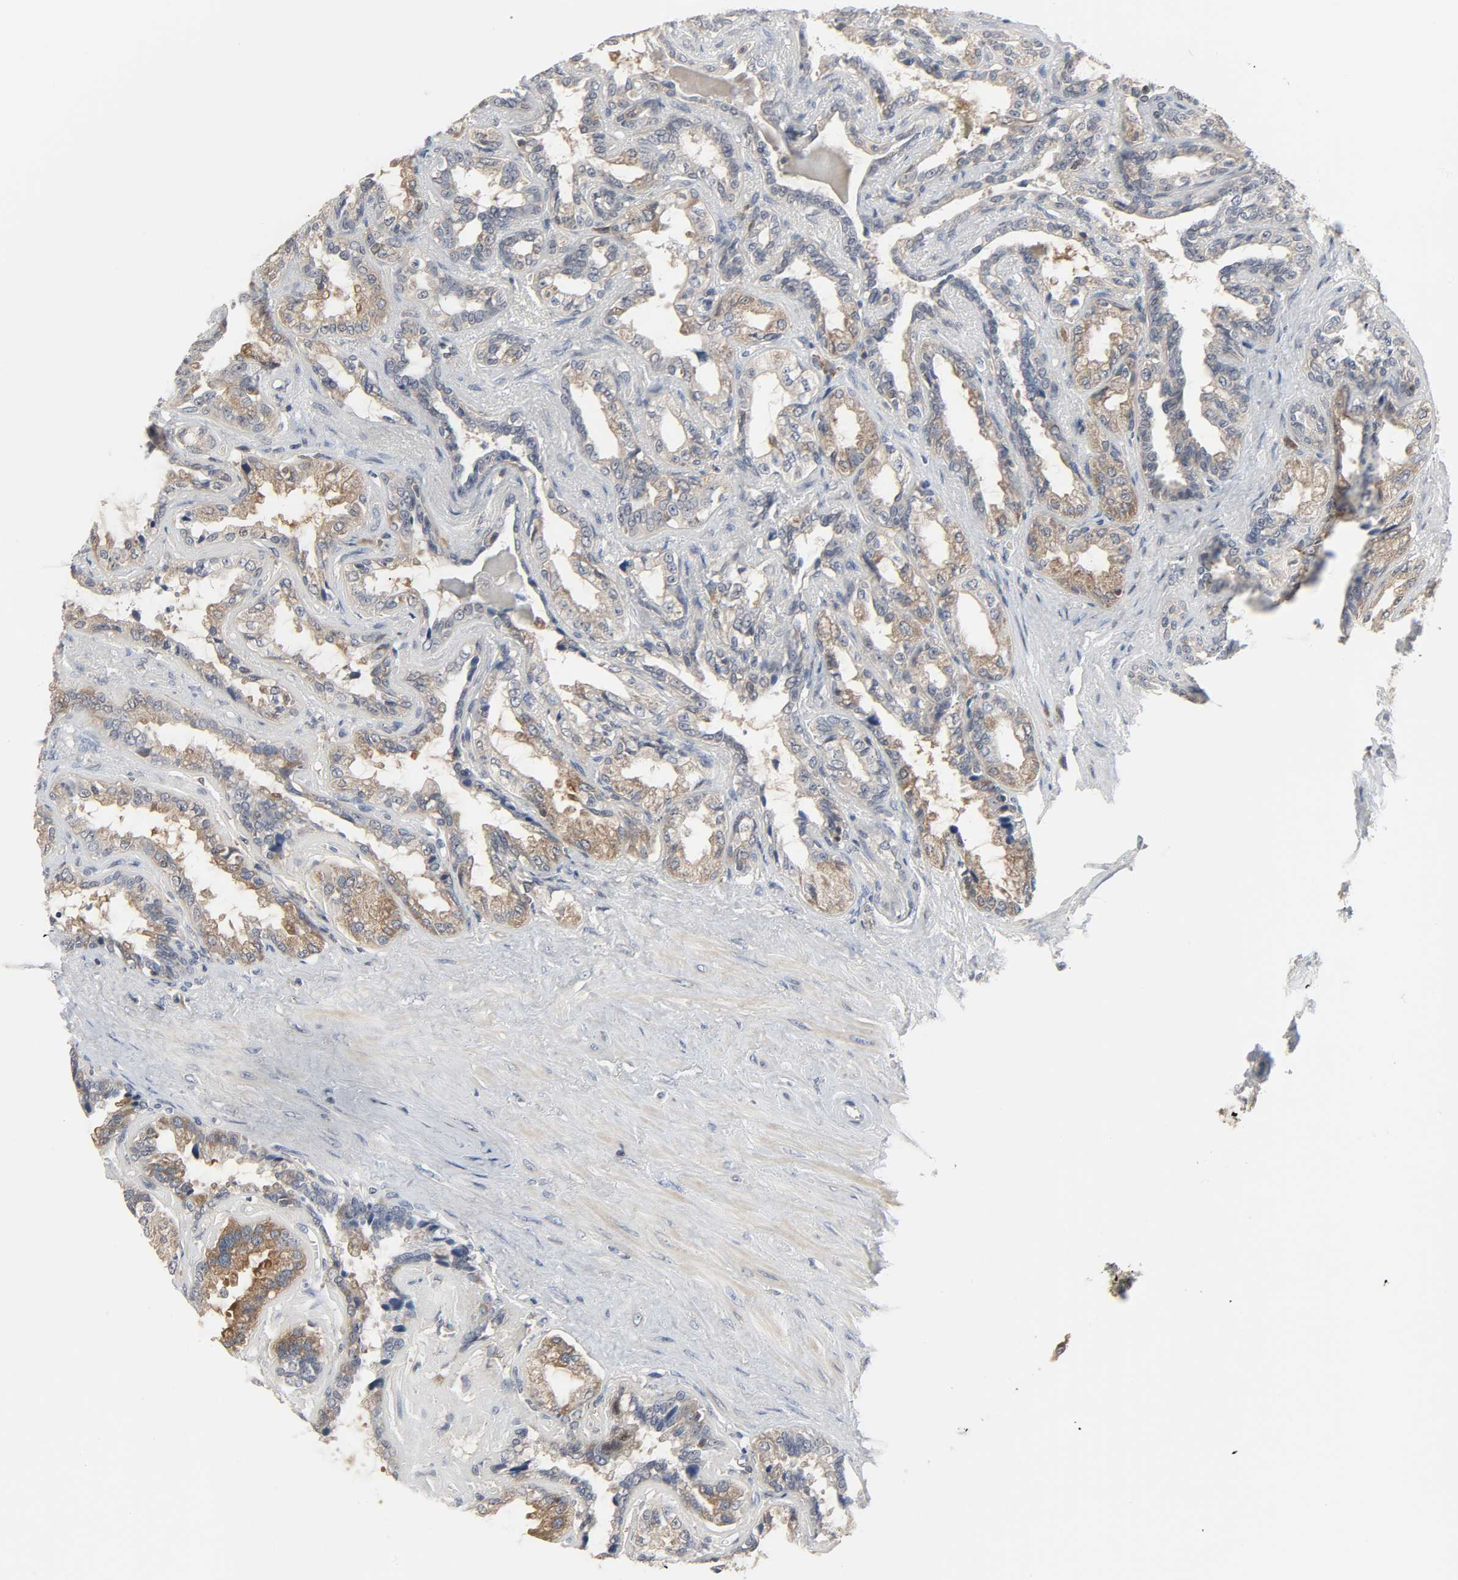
{"staining": {"intensity": "moderate", "quantity": ">75%", "location": "cytoplasmic/membranous"}, "tissue": "seminal vesicle", "cell_type": "Glandular cells", "image_type": "normal", "snomed": [{"axis": "morphology", "description": "Normal tissue, NOS"}, {"axis": "morphology", "description": "Inflammation, NOS"}, {"axis": "topography", "description": "Urinary bladder"}, {"axis": "topography", "description": "Prostate"}, {"axis": "topography", "description": "Seminal veicle"}], "caption": "An IHC micrograph of benign tissue is shown. Protein staining in brown labels moderate cytoplasmic/membranous positivity in seminal vesicle within glandular cells.", "gene": "PLEKHA2", "patient": {"sex": "male", "age": 82}}